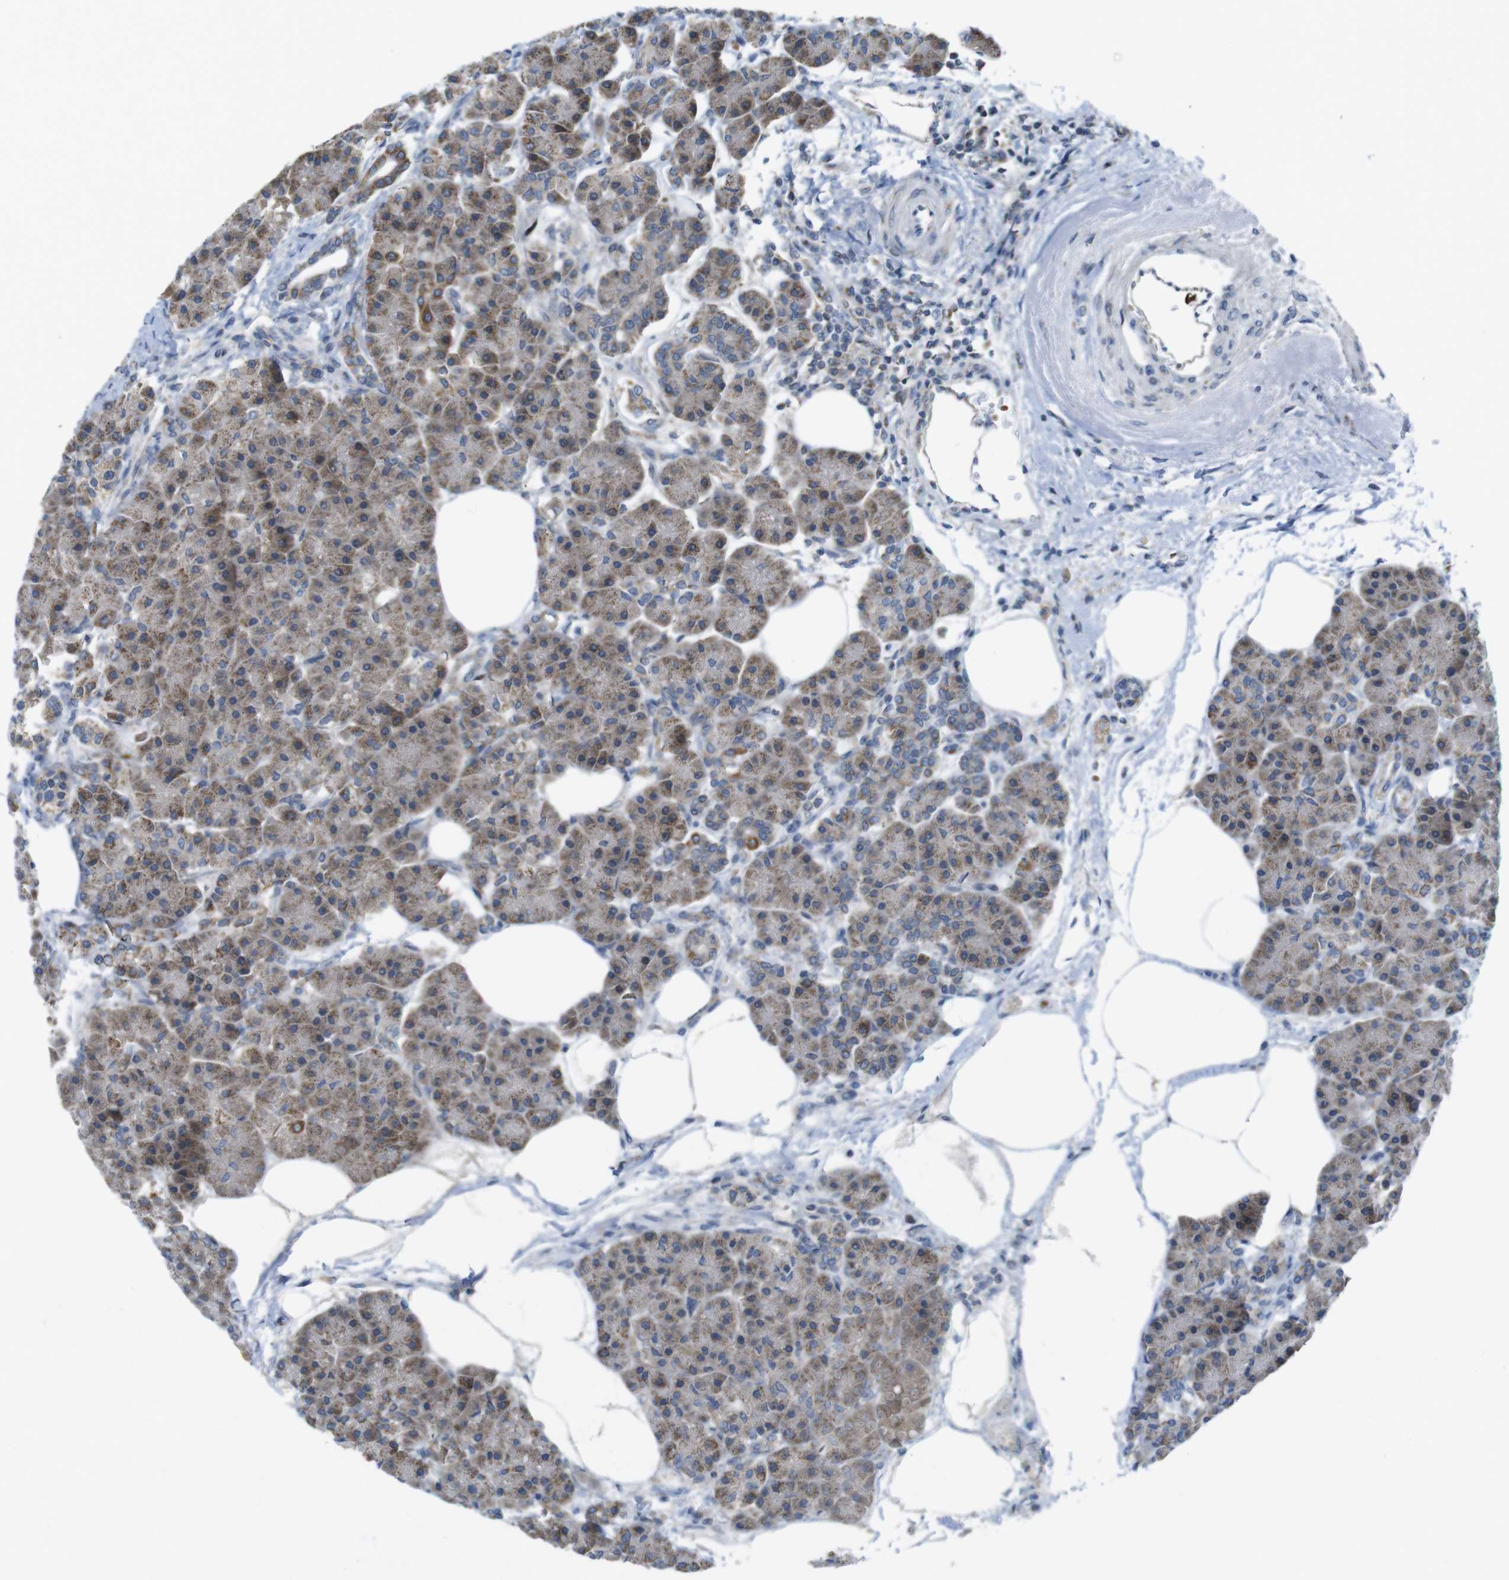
{"staining": {"intensity": "moderate", "quantity": ">75%", "location": "cytoplasmic/membranous"}, "tissue": "pancreas", "cell_type": "Exocrine glandular cells", "image_type": "normal", "snomed": [{"axis": "morphology", "description": "Normal tissue, NOS"}, {"axis": "topography", "description": "Pancreas"}], "caption": "Exocrine glandular cells show medium levels of moderate cytoplasmic/membranous staining in about >75% of cells in normal pancreas. Ihc stains the protein in brown and the nuclei are stained blue.", "gene": "MARCHF1", "patient": {"sex": "female", "age": 70}}